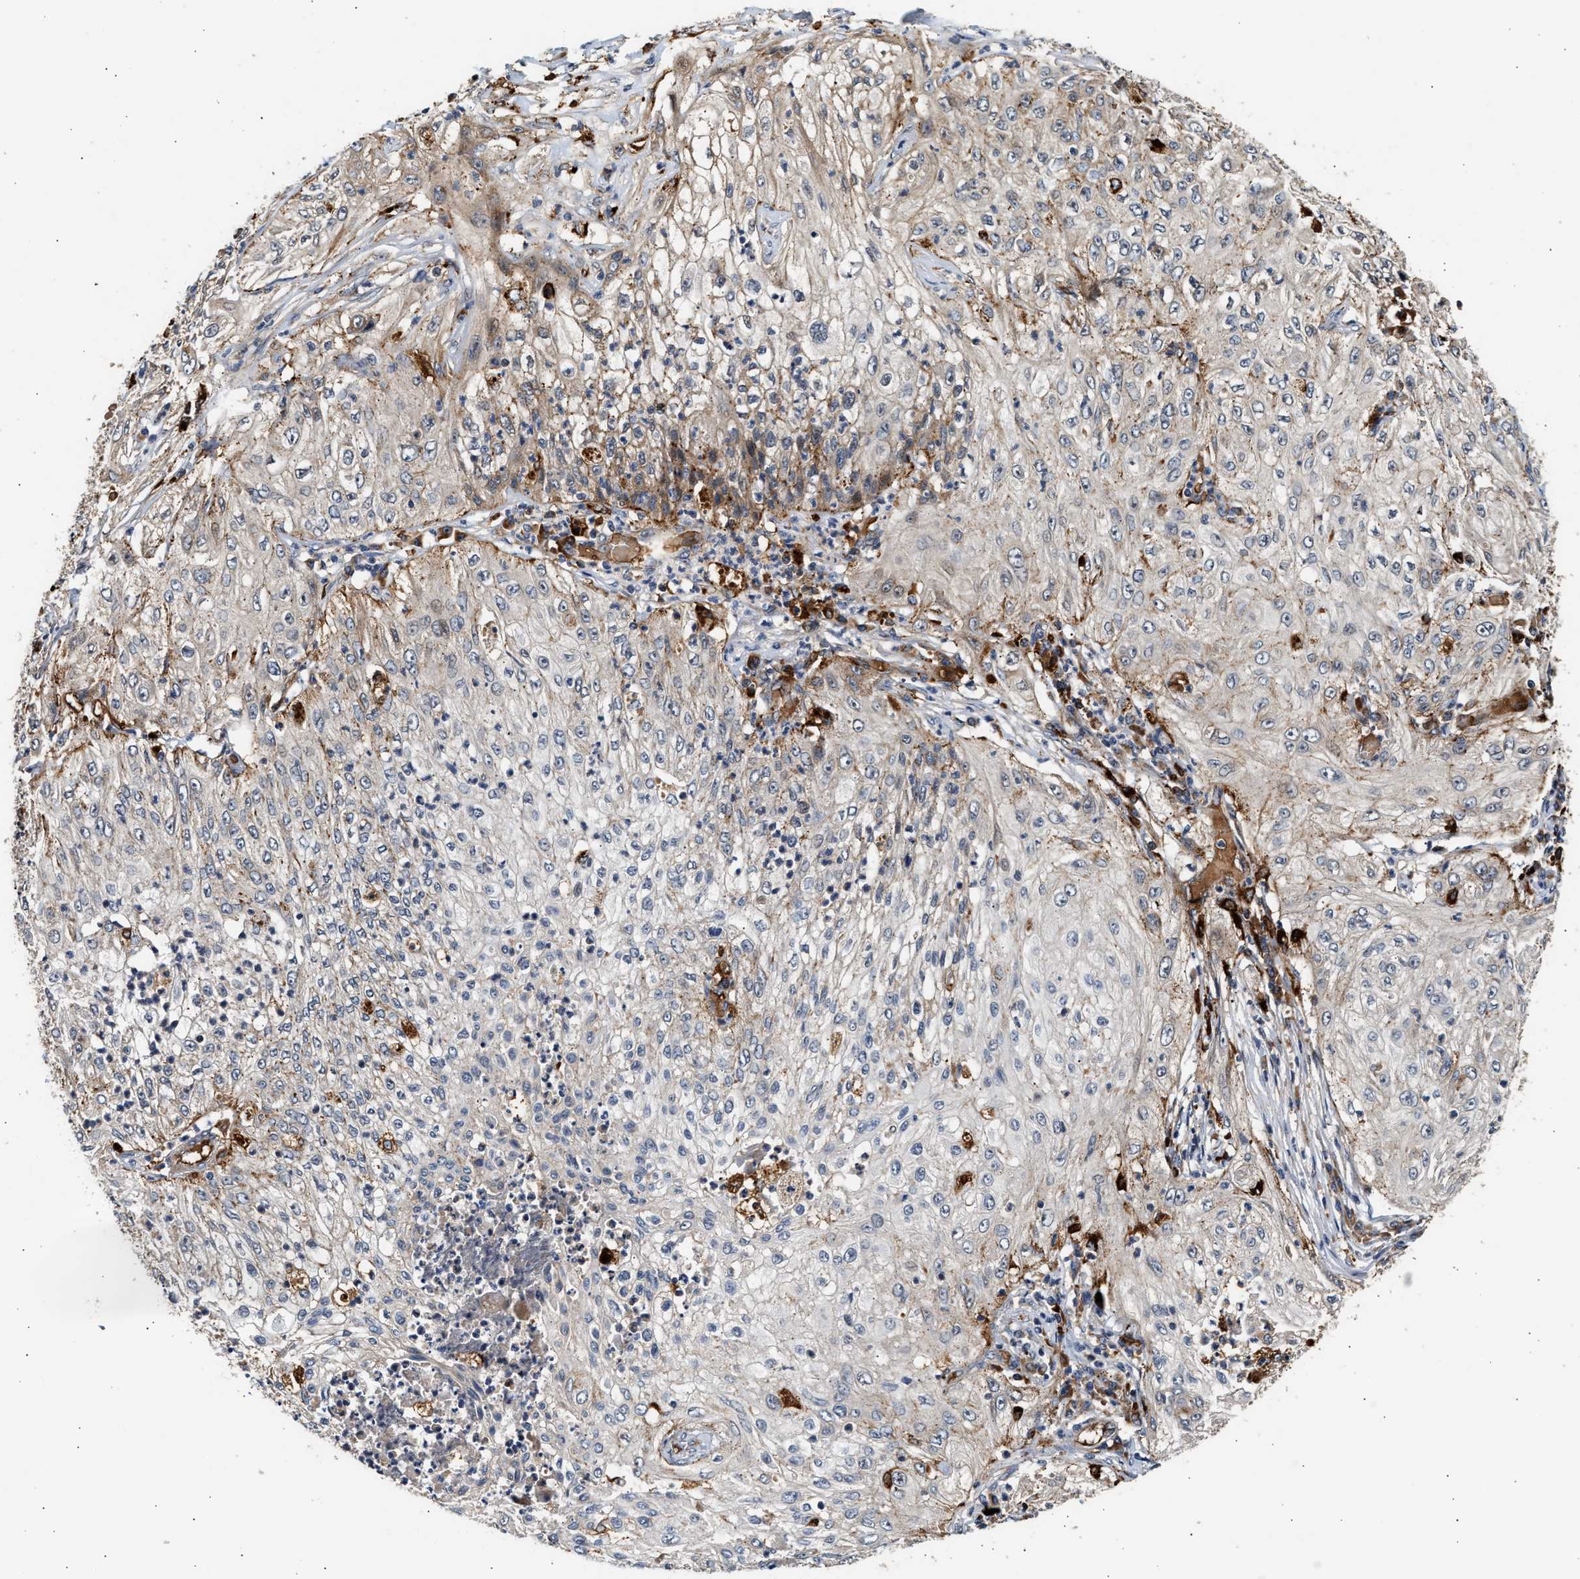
{"staining": {"intensity": "weak", "quantity": "<25%", "location": "cytoplasmic/membranous"}, "tissue": "lung cancer", "cell_type": "Tumor cells", "image_type": "cancer", "snomed": [{"axis": "morphology", "description": "Inflammation, NOS"}, {"axis": "morphology", "description": "Squamous cell carcinoma, NOS"}, {"axis": "topography", "description": "Lymph node"}, {"axis": "topography", "description": "Soft tissue"}, {"axis": "topography", "description": "Lung"}], "caption": "Tumor cells are negative for brown protein staining in lung cancer (squamous cell carcinoma).", "gene": "PLD3", "patient": {"sex": "male", "age": 66}}